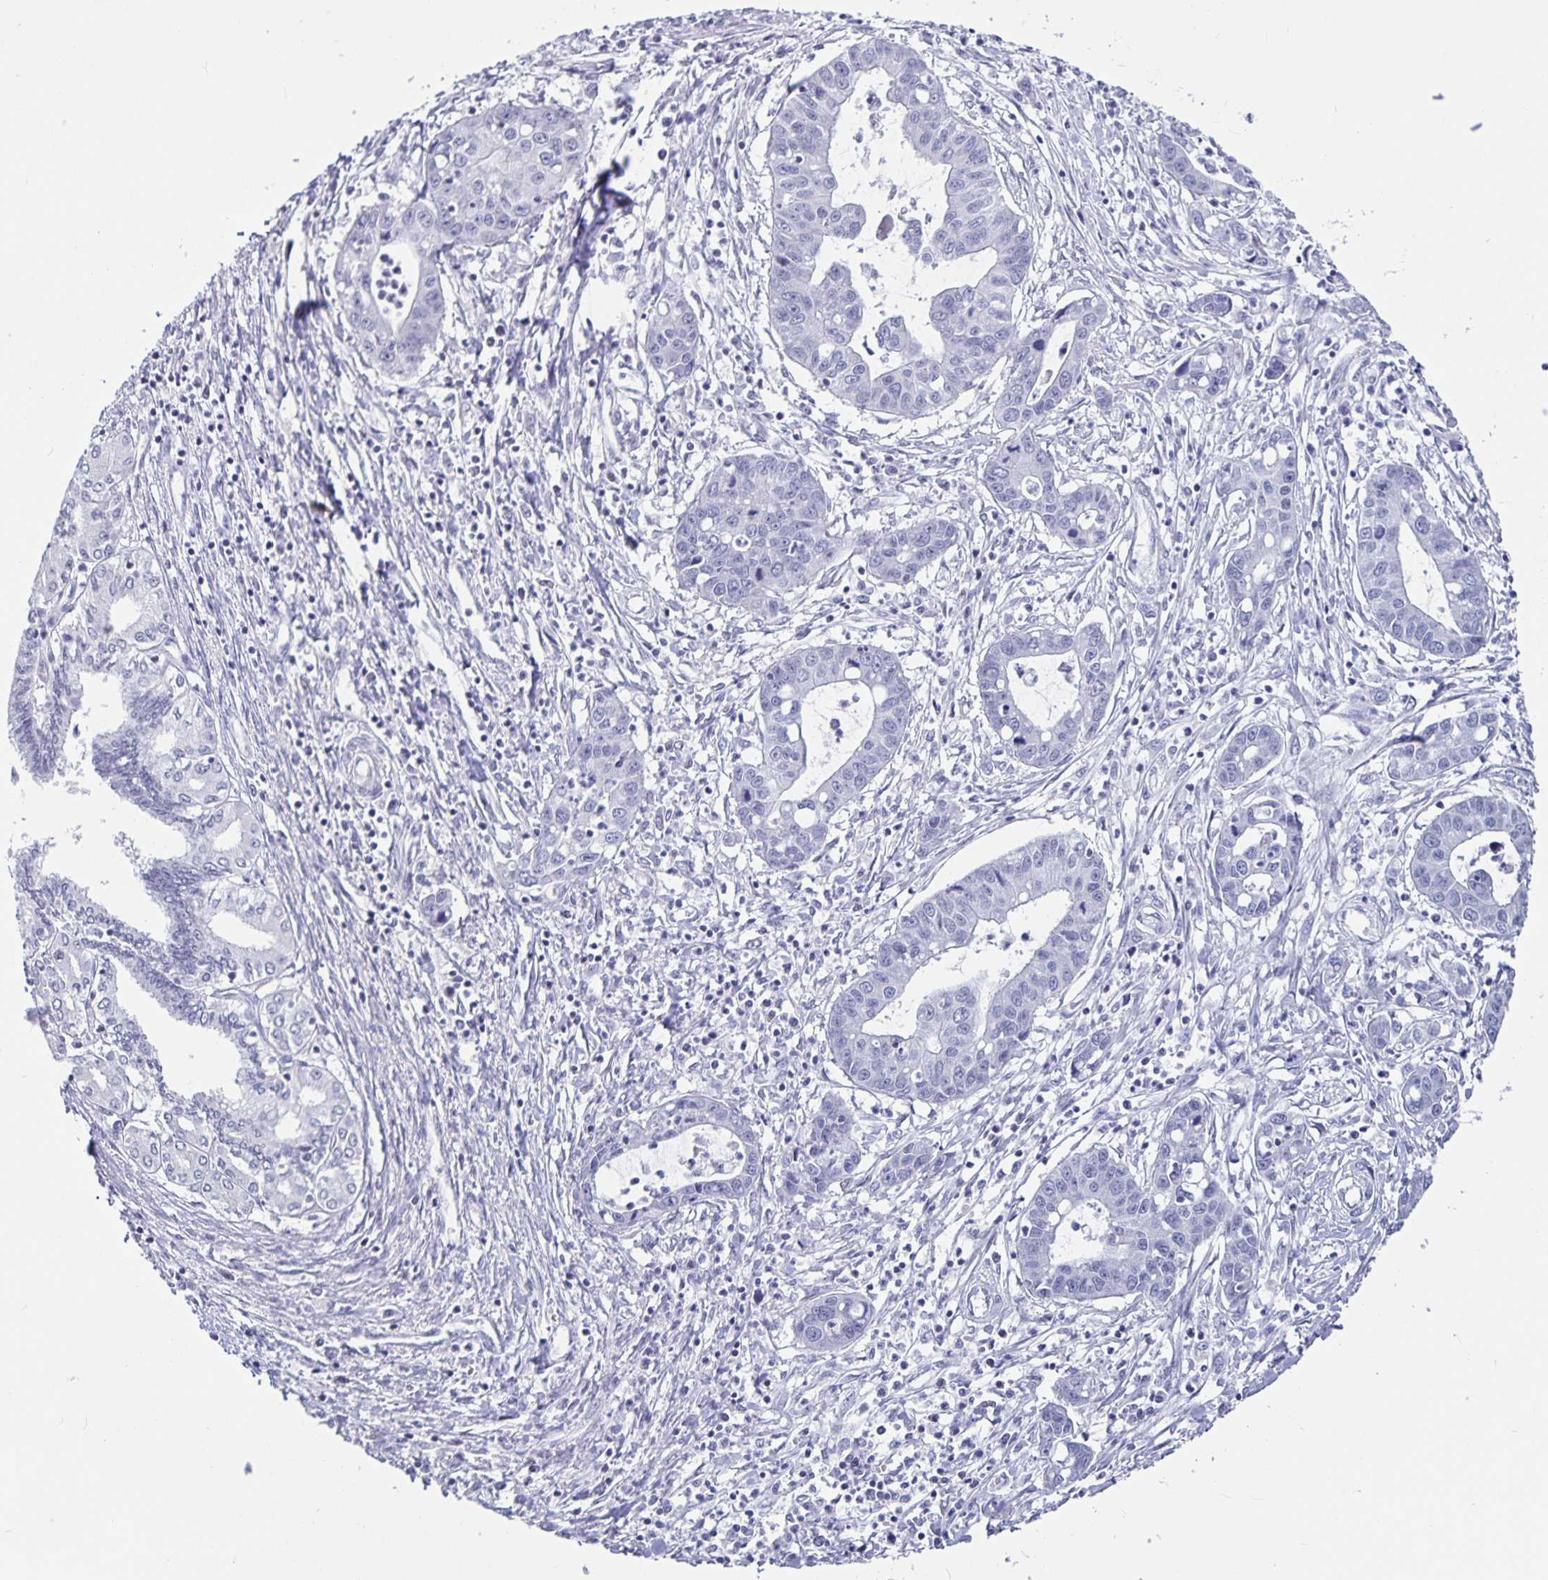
{"staining": {"intensity": "negative", "quantity": "none", "location": "none"}, "tissue": "liver cancer", "cell_type": "Tumor cells", "image_type": "cancer", "snomed": [{"axis": "morphology", "description": "Cholangiocarcinoma"}, {"axis": "topography", "description": "Liver"}], "caption": "Histopathology image shows no protein expression in tumor cells of liver cholangiocarcinoma tissue.", "gene": "OLIG2", "patient": {"sex": "male", "age": 58}}